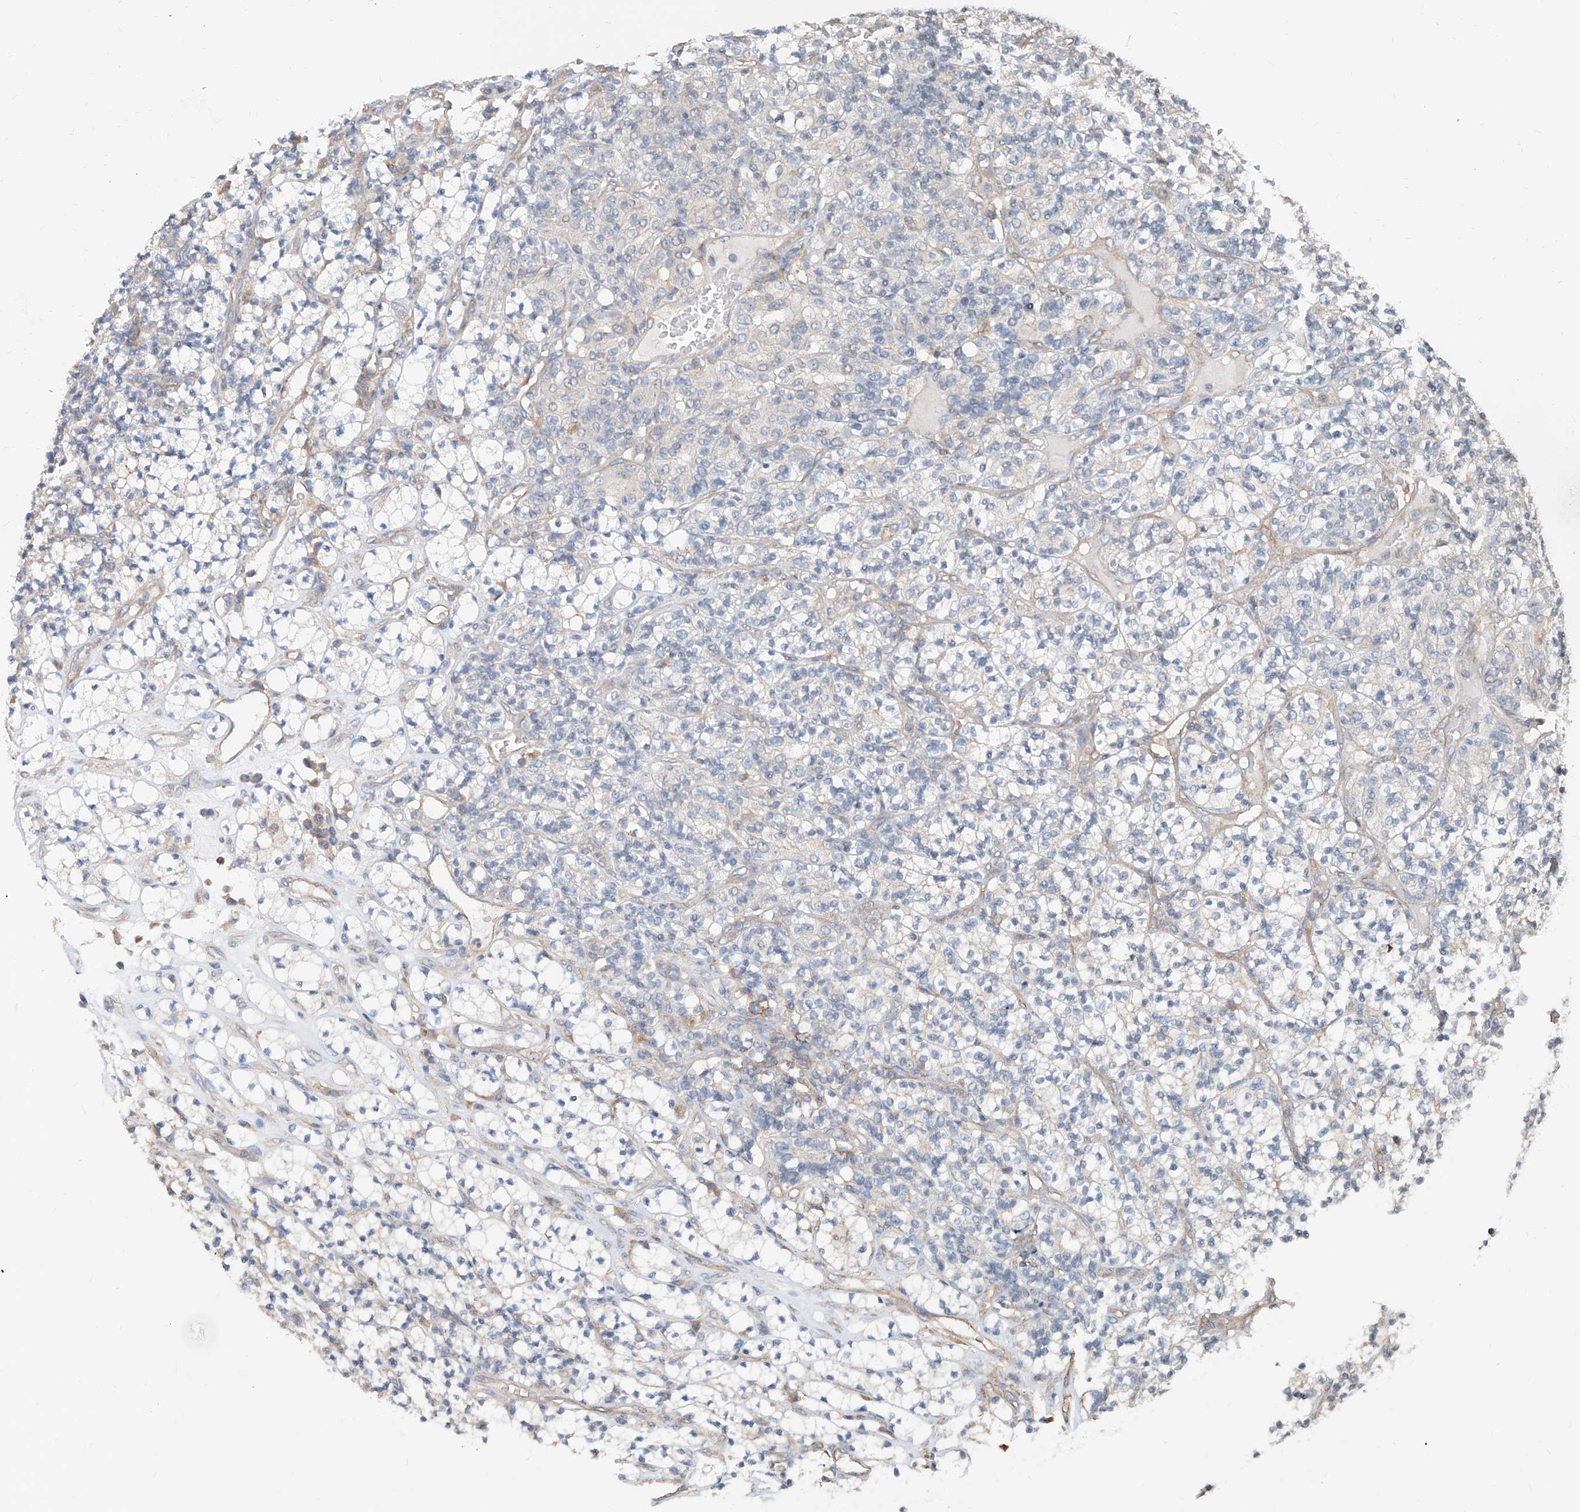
{"staining": {"intensity": "negative", "quantity": "none", "location": "none"}, "tissue": "renal cancer", "cell_type": "Tumor cells", "image_type": "cancer", "snomed": [{"axis": "morphology", "description": "Adenocarcinoma, NOS"}, {"axis": "topography", "description": "Kidney"}], "caption": "Image shows no significant protein staining in tumor cells of renal adenocarcinoma.", "gene": "KCNK10", "patient": {"sex": "male", "age": 77}}